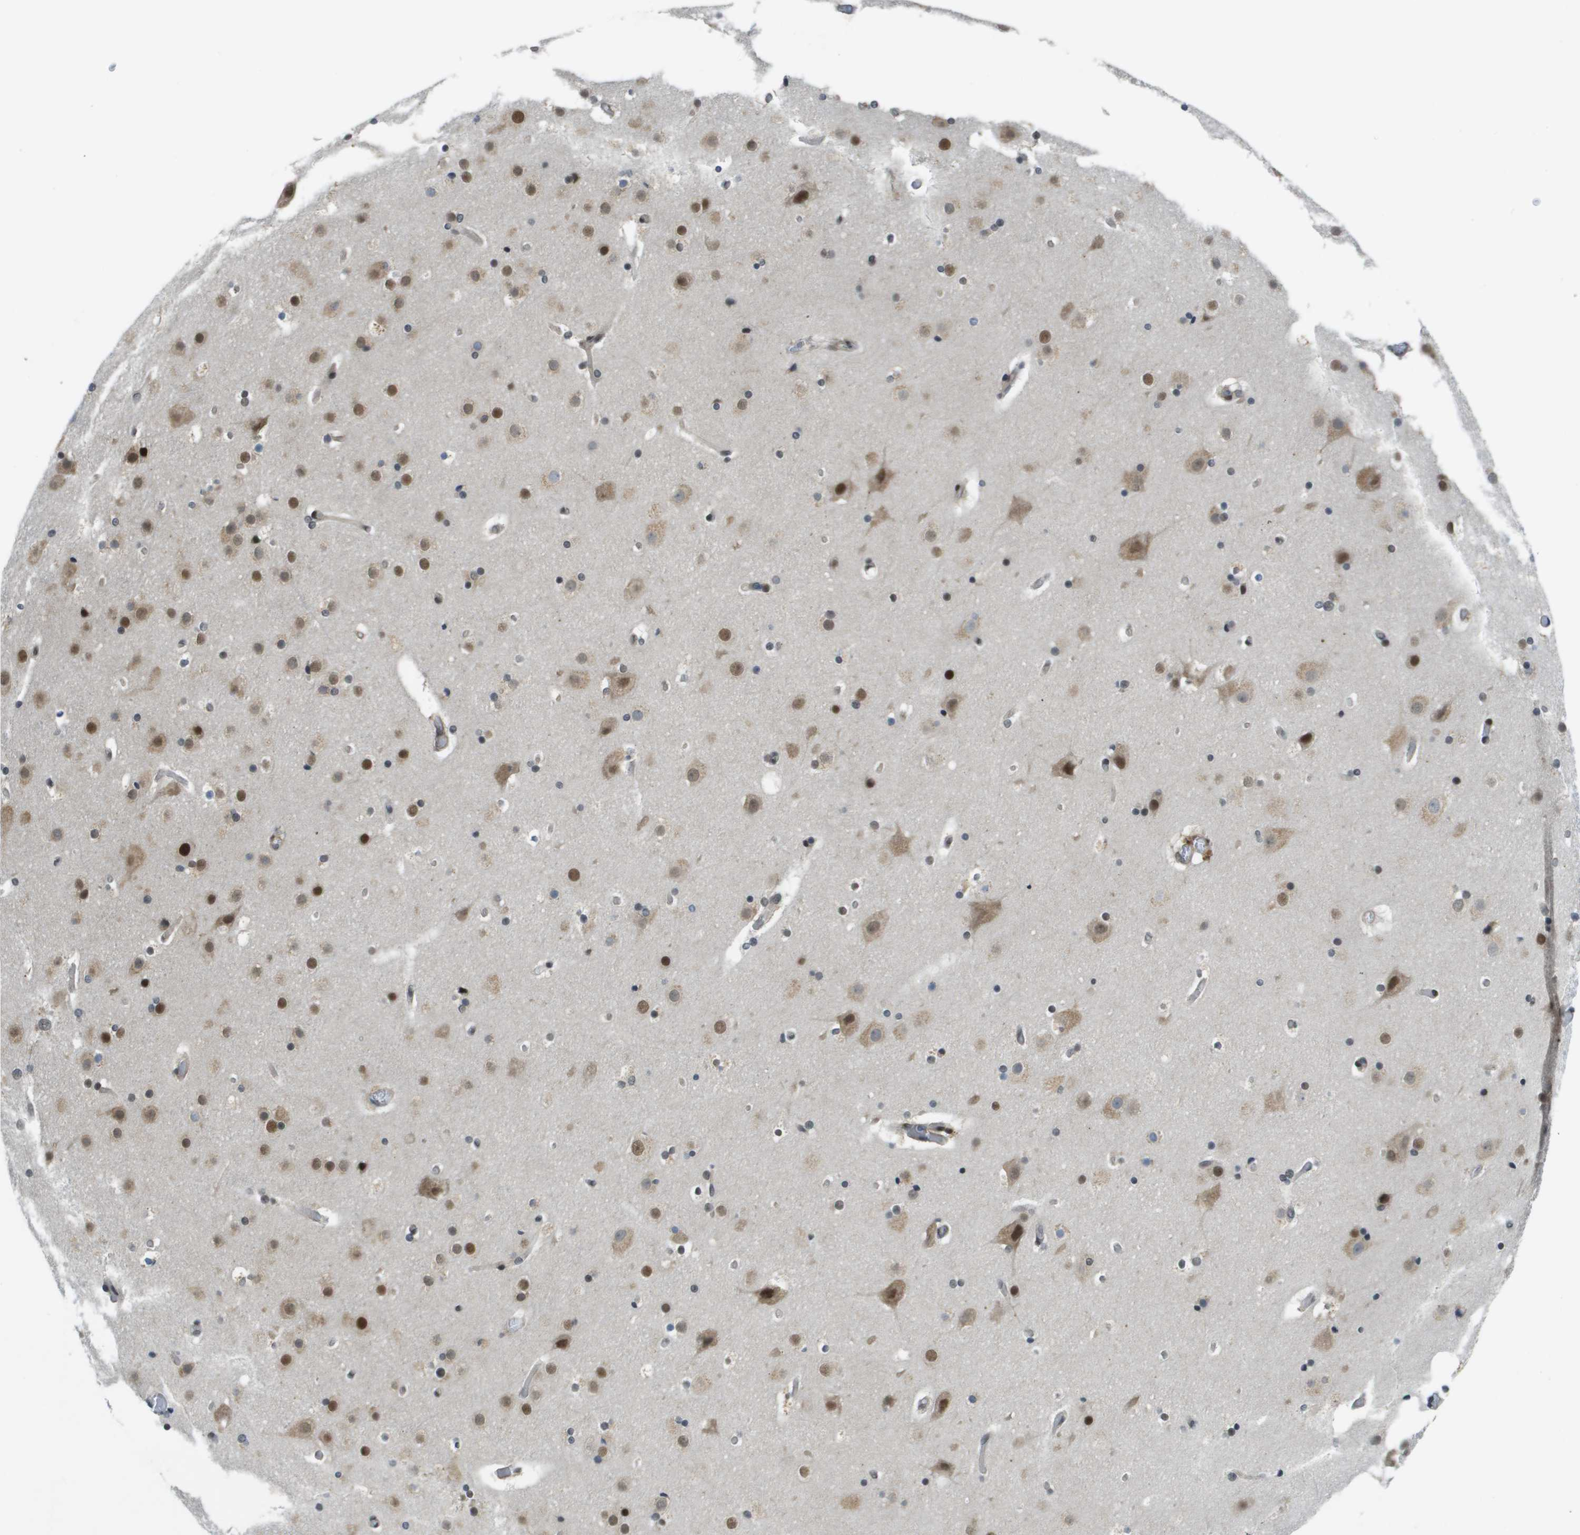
{"staining": {"intensity": "moderate", "quantity": ">75%", "location": "nuclear"}, "tissue": "cerebral cortex", "cell_type": "Endothelial cells", "image_type": "normal", "snomed": [{"axis": "morphology", "description": "Normal tissue, NOS"}, {"axis": "topography", "description": "Cerebral cortex"}], "caption": "DAB (3,3'-diaminobenzidine) immunohistochemical staining of normal human cerebral cortex exhibits moderate nuclear protein positivity in approximately >75% of endothelial cells.", "gene": "ARID1B", "patient": {"sex": "male", "age": 57}}